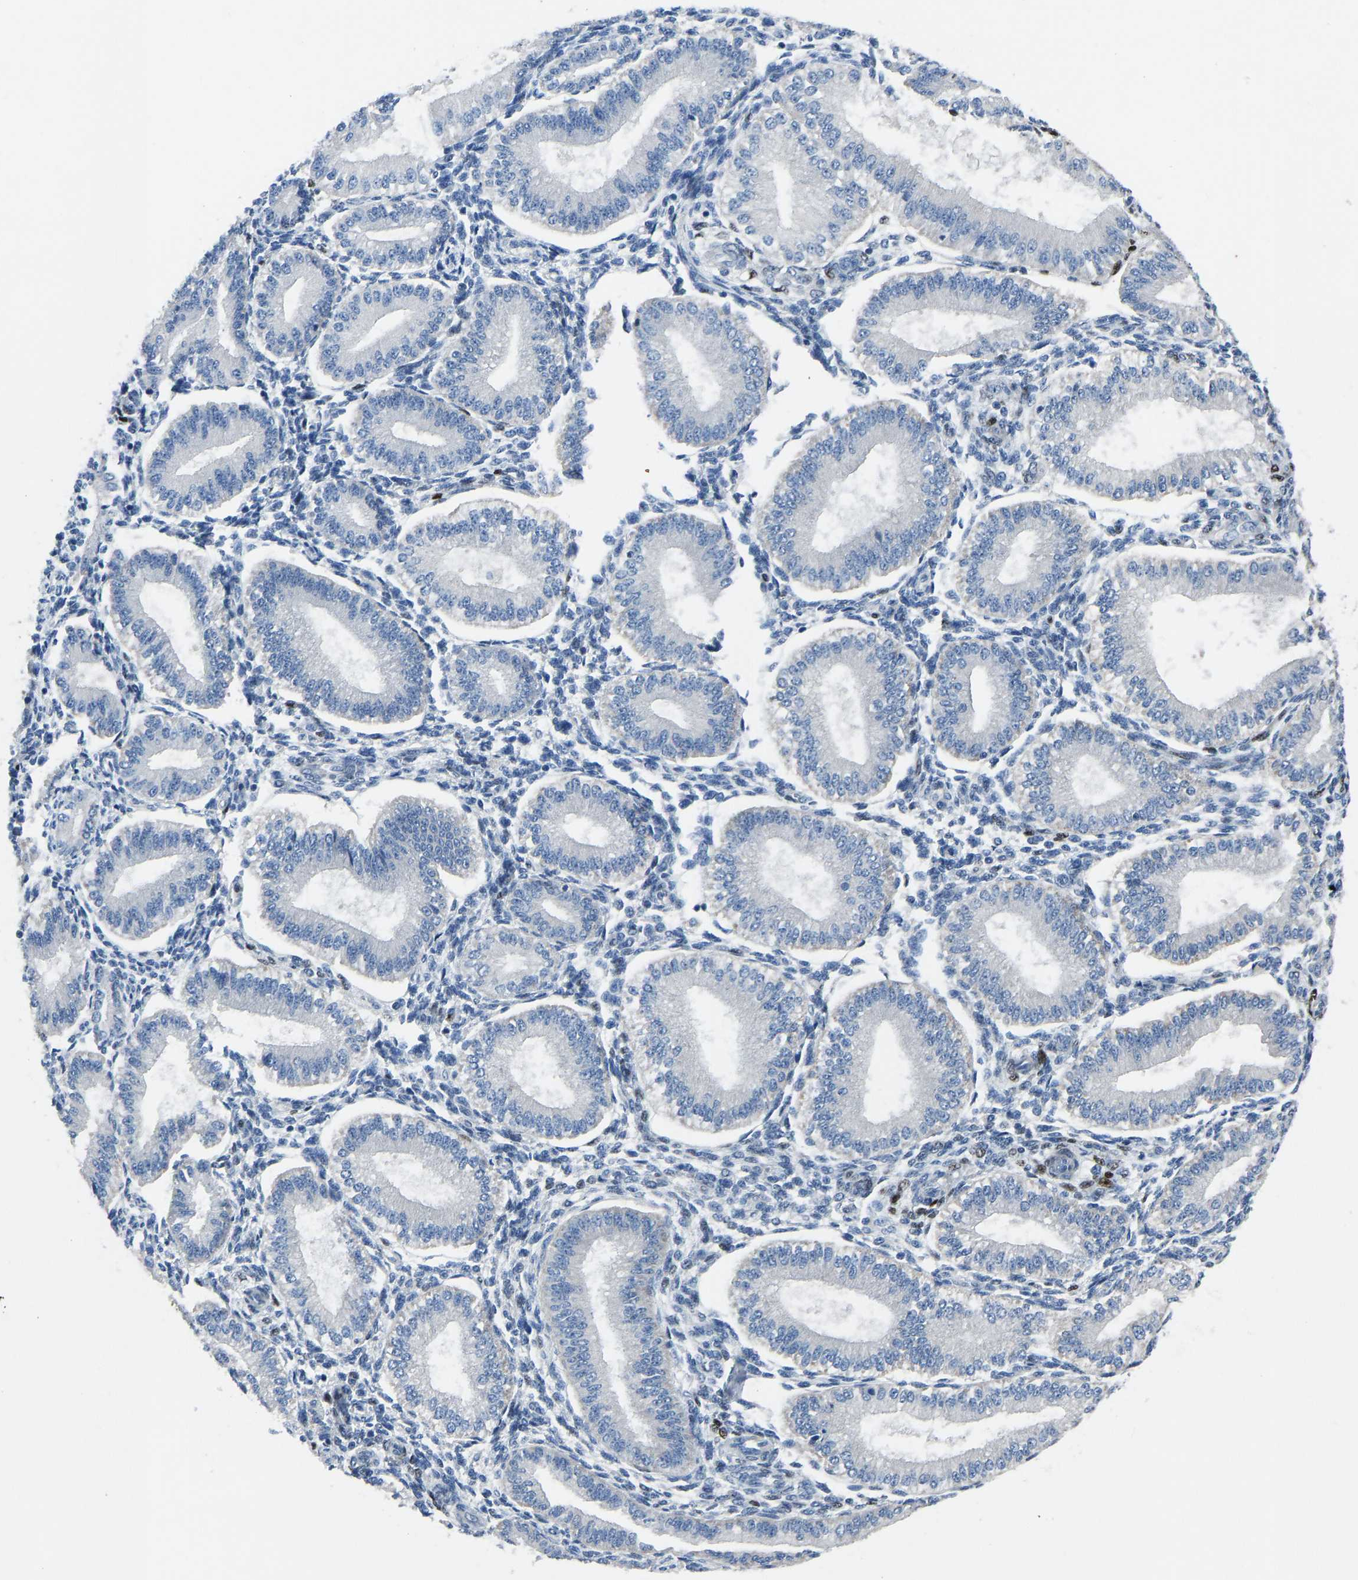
{"staining": {"intensity": "moderate", "quantity": "<25%", "location": "nuclear"}, "tissue": "endometrium", "cell_type": "Cells in endometrial stroma", "image_type": "normal", "snomed": [{"axis": "morphology", "description": "Normal tissue, NOS"}, {"axis": "topography", "description": "Endometrium"}], "caption": "Approximately <25% of cells in endometrial stroma in unremarkable human endometrium display moderate nuclear protein staining as visualized by brown immunohistochemical staining.", "gene": "EGR1", "patient": {"sex": "female", "age": 39}}